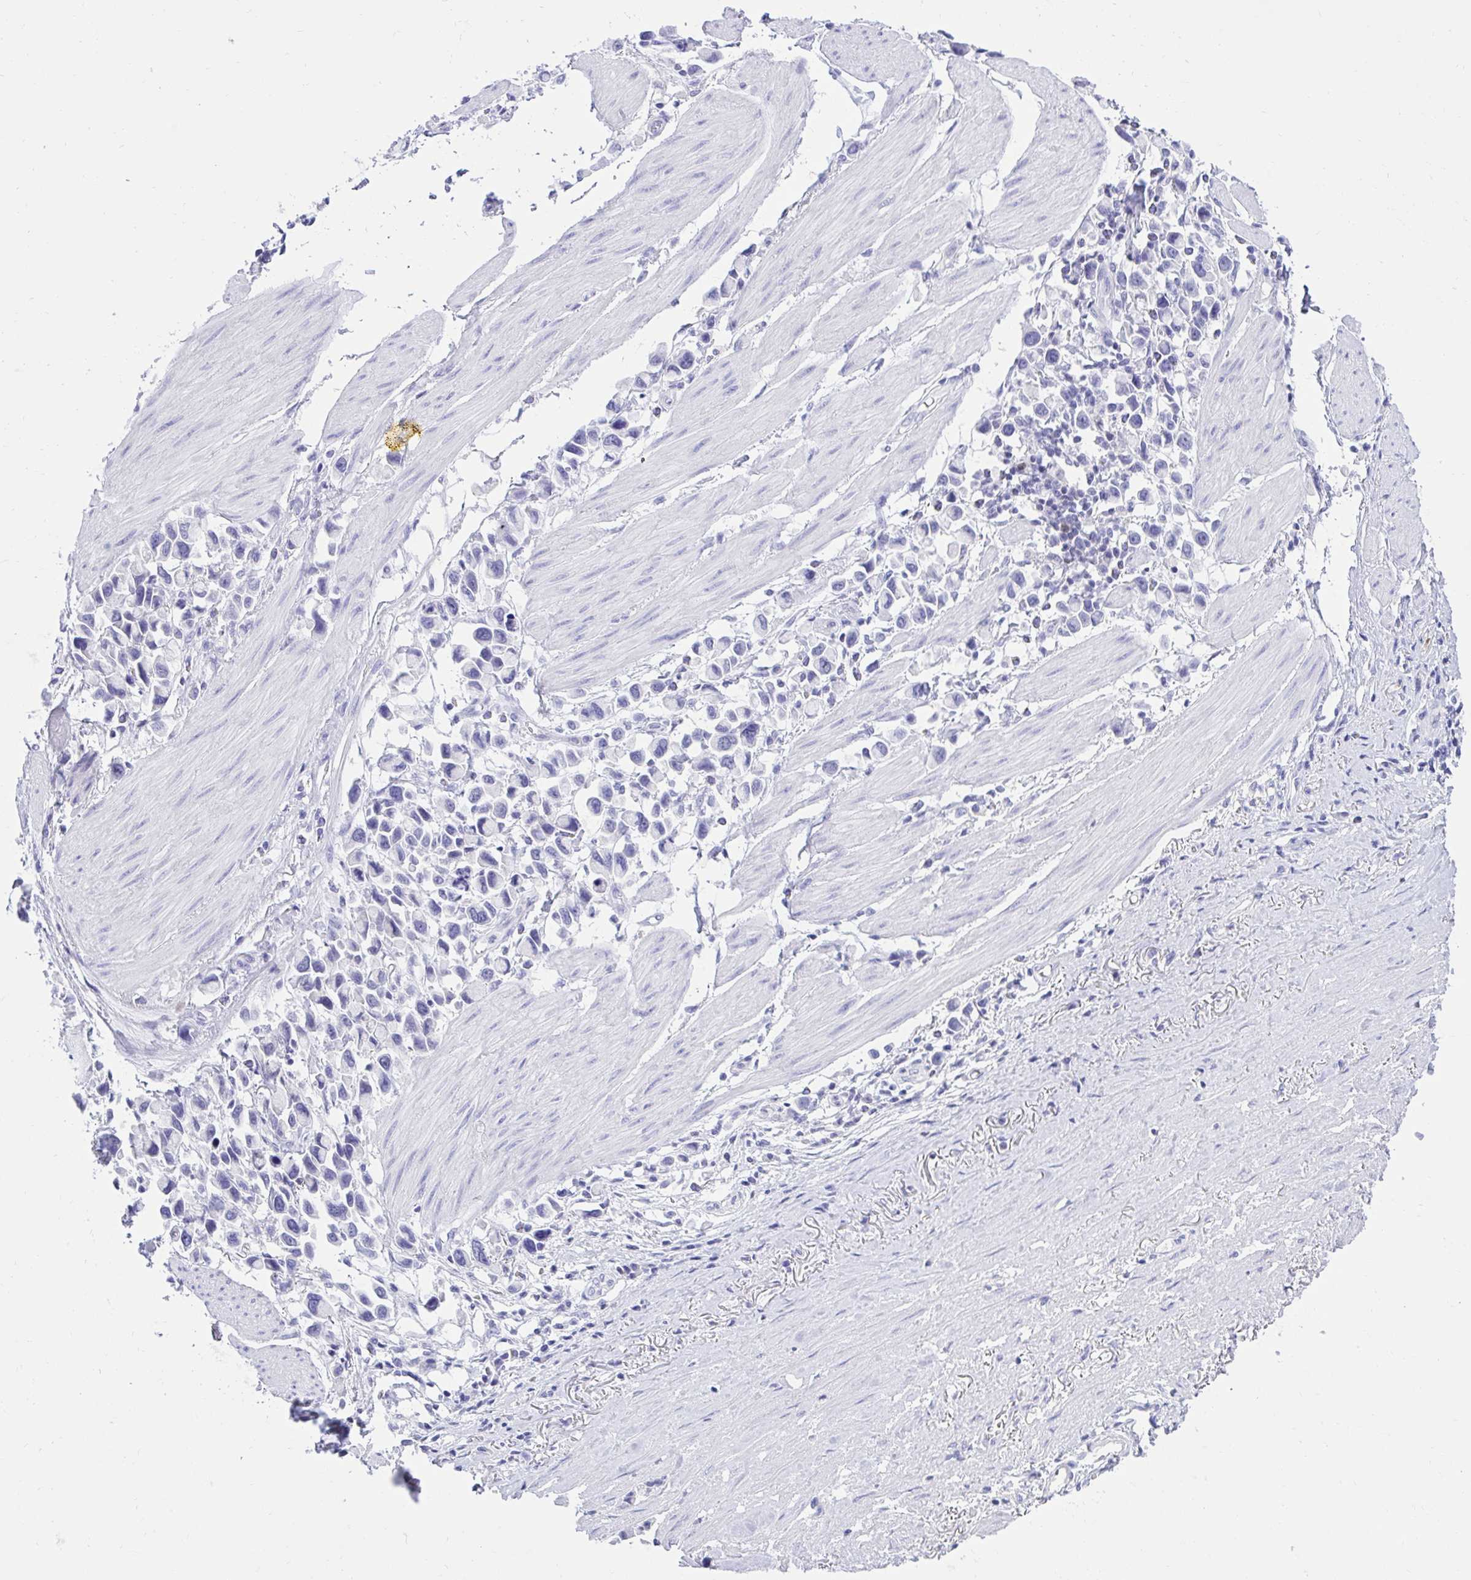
{"staining": {"intensity": "negative", "quantity": "none", "location": "none"}, "tissue": "stomach cancer", "cell_type": "Tumor cells", "image_type": "cancer", "snomed": [{"axis": "morphology", "description": "Adenocarcinoma, NOS"}, {"axis": "topography", "description": "Stomach"}], "caption": "There is no significant positivity in tumor cells of adenocarcinoma (stomach).", "gene": "PGM2L1", "patient": {"sex": "female", "age": 81}}